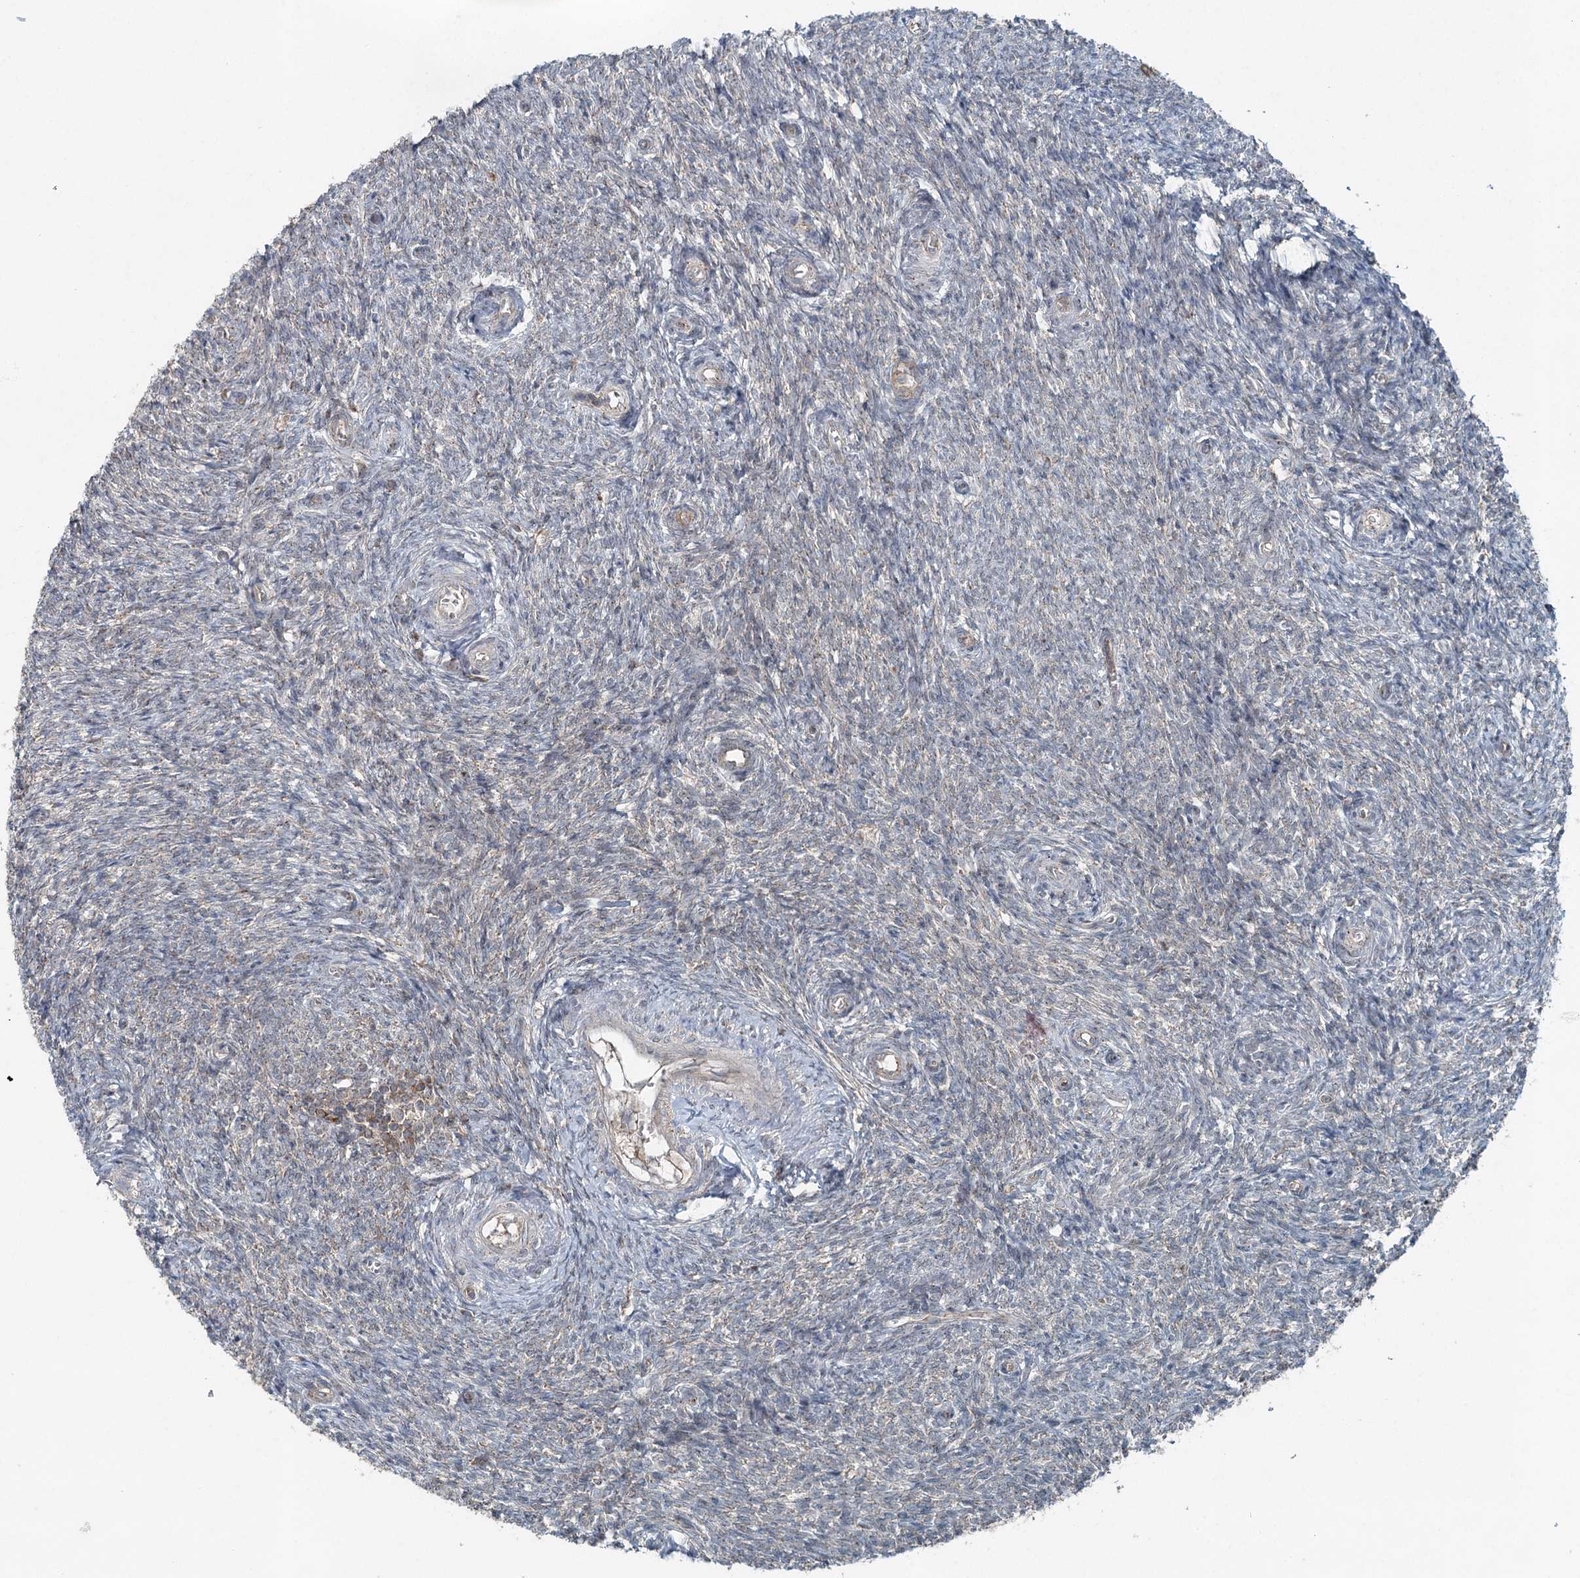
{"staining": {"intensity": "negative", "quantity": "none", "location": "none"}, "tissue": "ovary", "cell_type": "Ovarian stroma cells", "image_type": "normal", "snomed": [{"axis": "morphology", "description": "Normal tissue, NOS"}, {"axis": "topography", "description": "Ovary"}], "caption": "This is an IHC histopathology image of unremarkable ovary. There is no staining in ovarian stroma cells.", "gene": "SKIC3", "patient": {"sex": "female", "age": 44}}